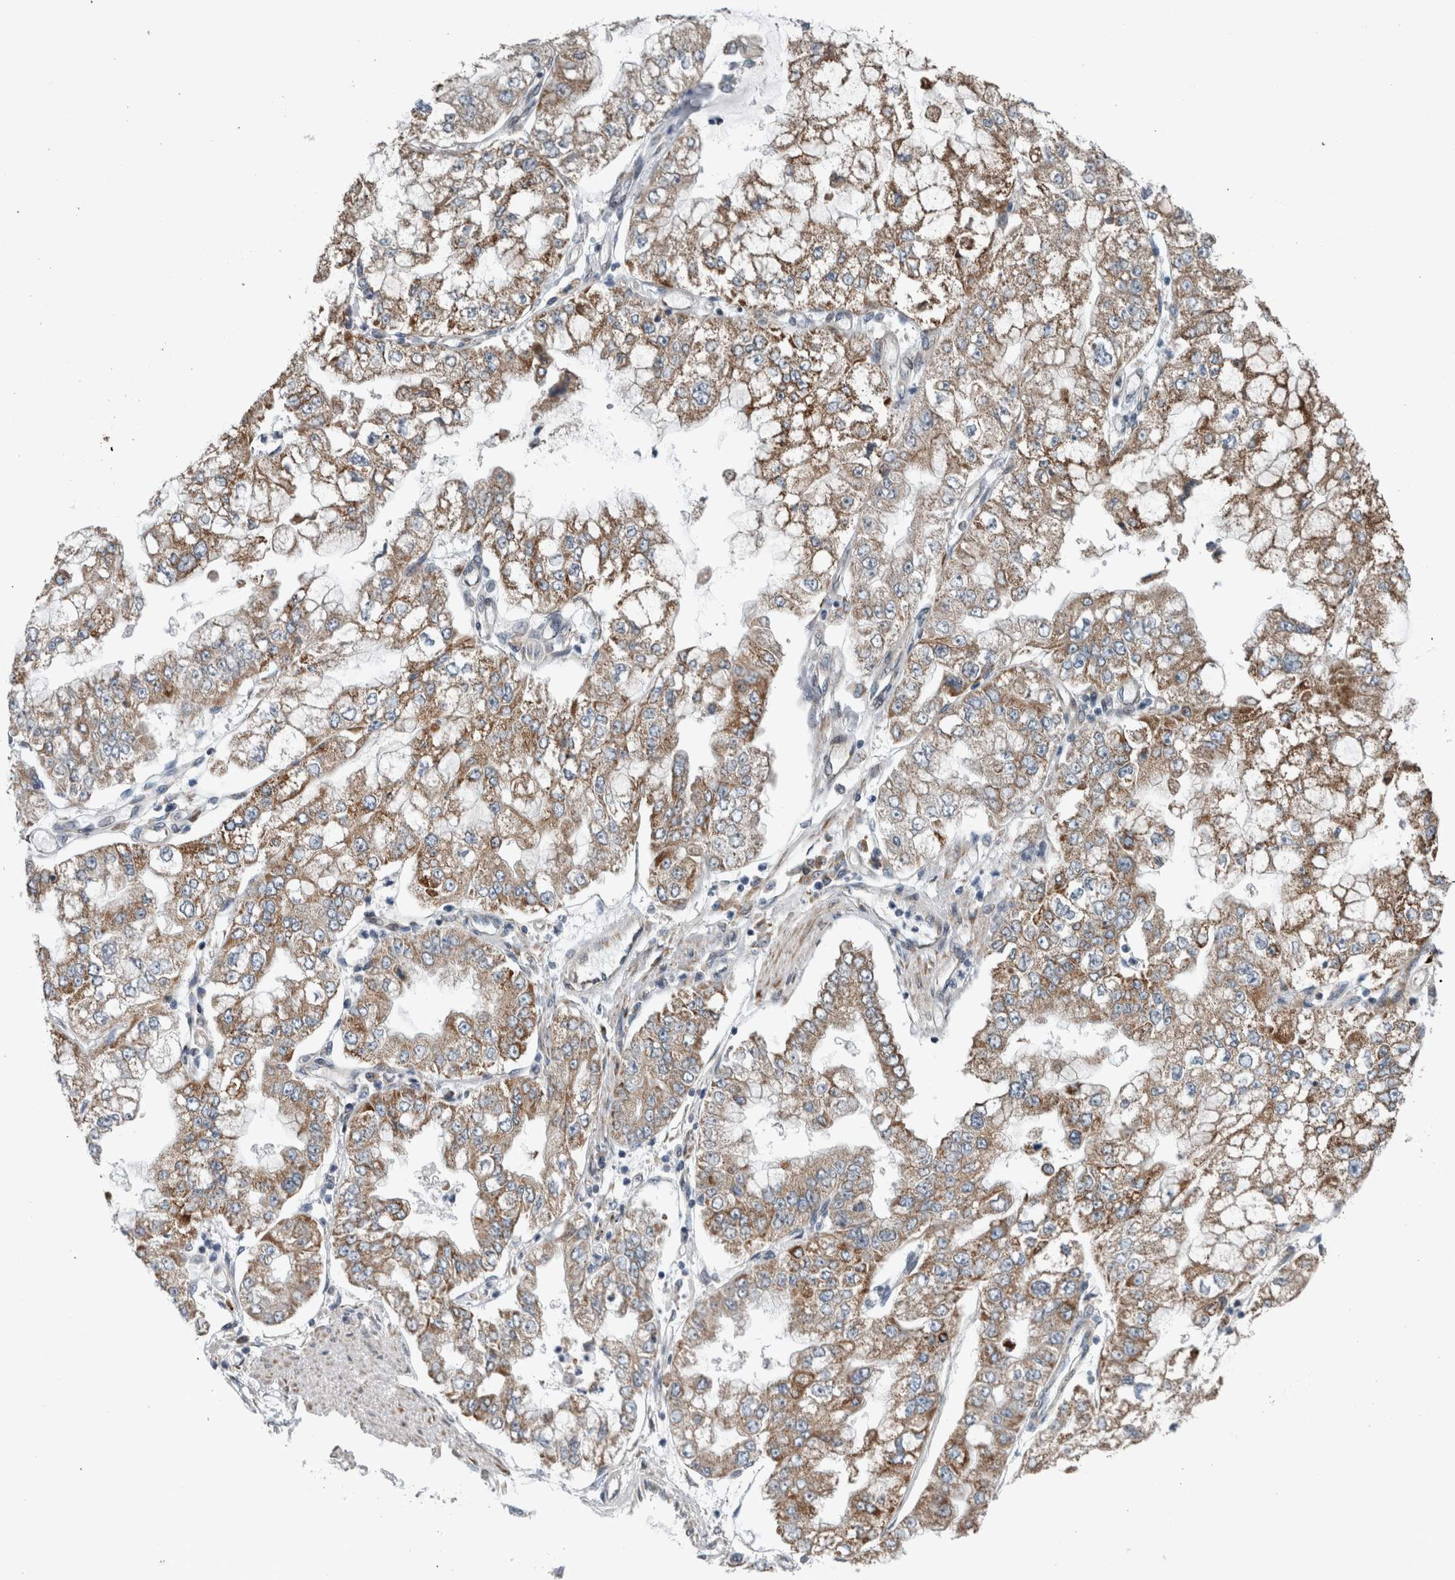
{"staining": {"intensity": "moderate", "quantity": ">75%", "location": "cytoplasmic/membranous"}, "tissue": "stomach cancer", "cell_type": "Tumor cells", "image_type": "cancer", "snomed": [{"axis": "morphology", "description": "Adenocarcinoma, NOS"}, {"axis": "topography", "description": "Stomach"}], "caption": "Human stomach cancer stained for a protein (brown) exhibits moderate cytoplasmic/membranous positive expression in about >75% of tumor cells.", "gene": "GBA2", "patient": {"sex": "male", "age": 76}}